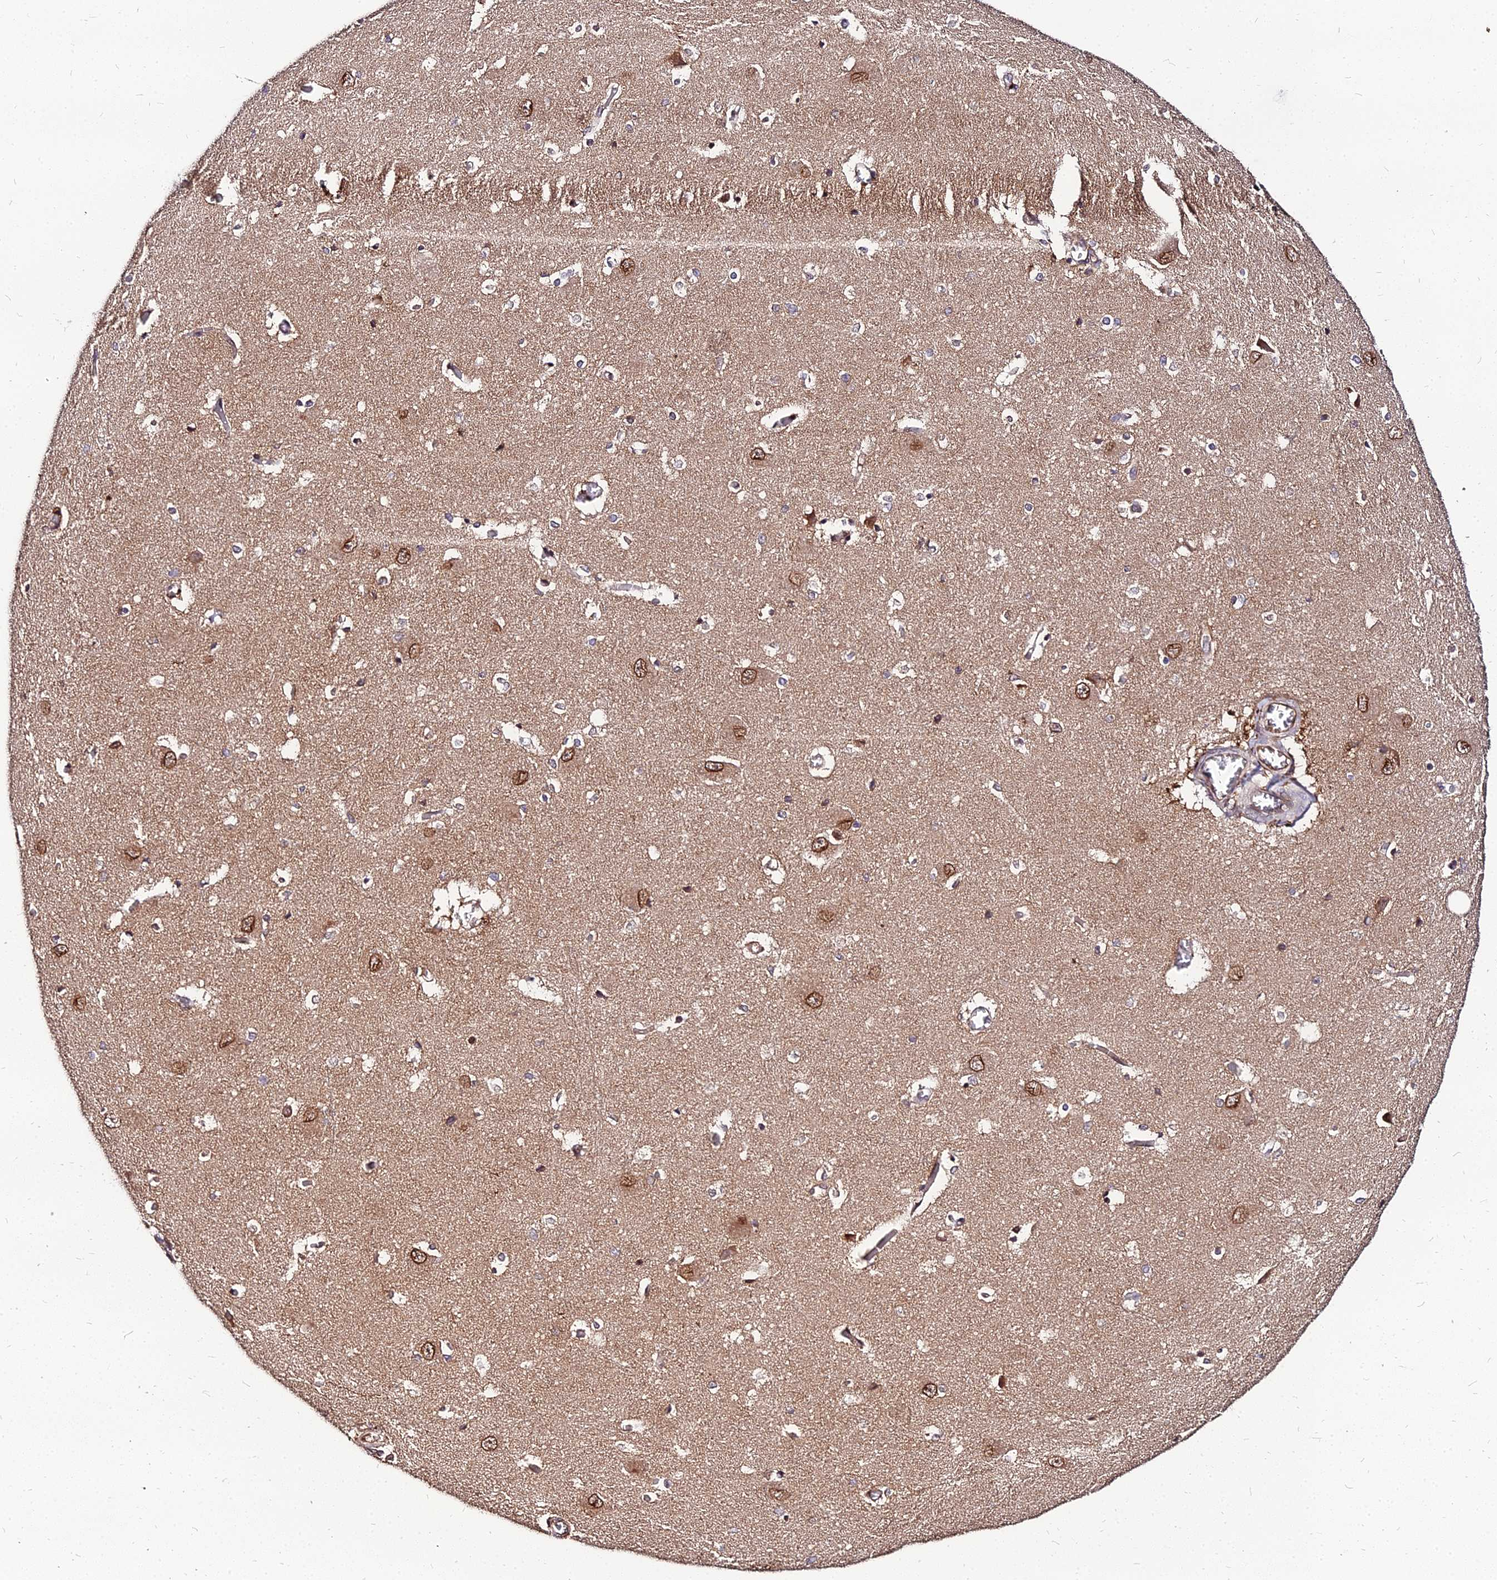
{"staining": {"intensity": "moderate", "quantity": ">75%", "location": "cytoplasmic/membranous,nuclear"}, "tissue": "caudate", "cell_type": "Glial cells", "image_type": "normal", "snomed": [{"axis": "morphology", "description": "Normal tissue, NOS"}, {"axis": "topography", "description": "Lateral ventricle wall"}], "caption": "Unremarkable caudate reveals moderate cytoplasmic/membranous,nuclear positivity in about >75% of glial cells.", "gene": "PDE4D", "patient": {"sex": "male", "age": 37}}